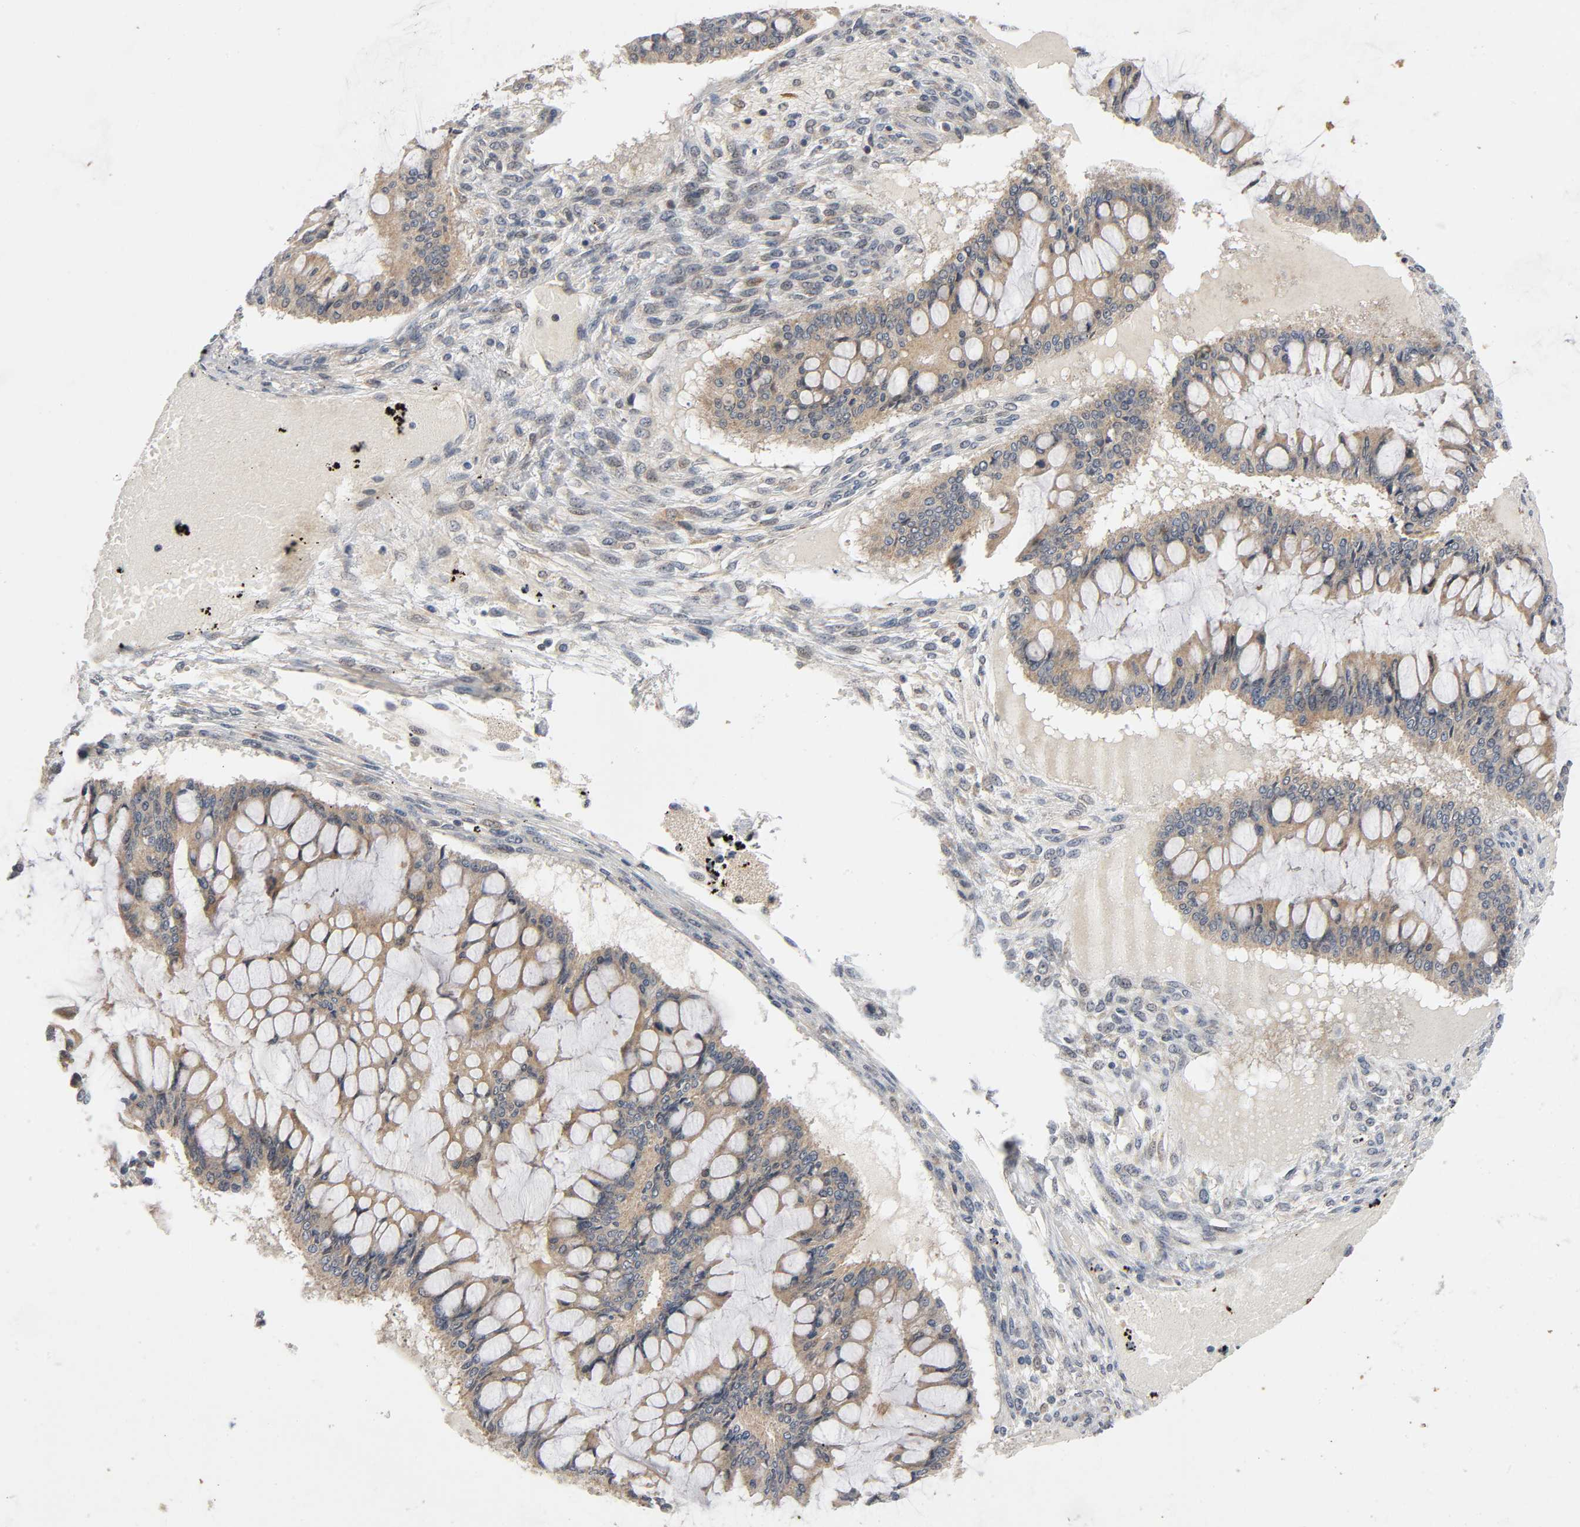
{"staining": {"intensity": "moderate", "quantity": ">75%", "location": "cytoplasmic/membranous"}, "tissue": "ovarian cancer", "cell_type": "Tumor cells", "image_type": "cancer", "snomed": [{"axis": "morphology", "description": "Cystadenocarcinoma, mucinous, NOS"}, {"axis": "topography", "description": "Ovary"}], "caption": "Mucinous cystadenocarcinoma (ovarian) stained with DAB IHC displays medium levels of moderate cytoplasmic/membranous expression in about >75% of tumor cells. The staining was performed using DAB (3,3'-diaminobenzidine) to visualize the protein expression in brown, while the nuclei were stained in blue with hematoxylin (Magnification: 20x).", "gene": "MAPK8", "patient": {"sex": "female", "age": 73}}